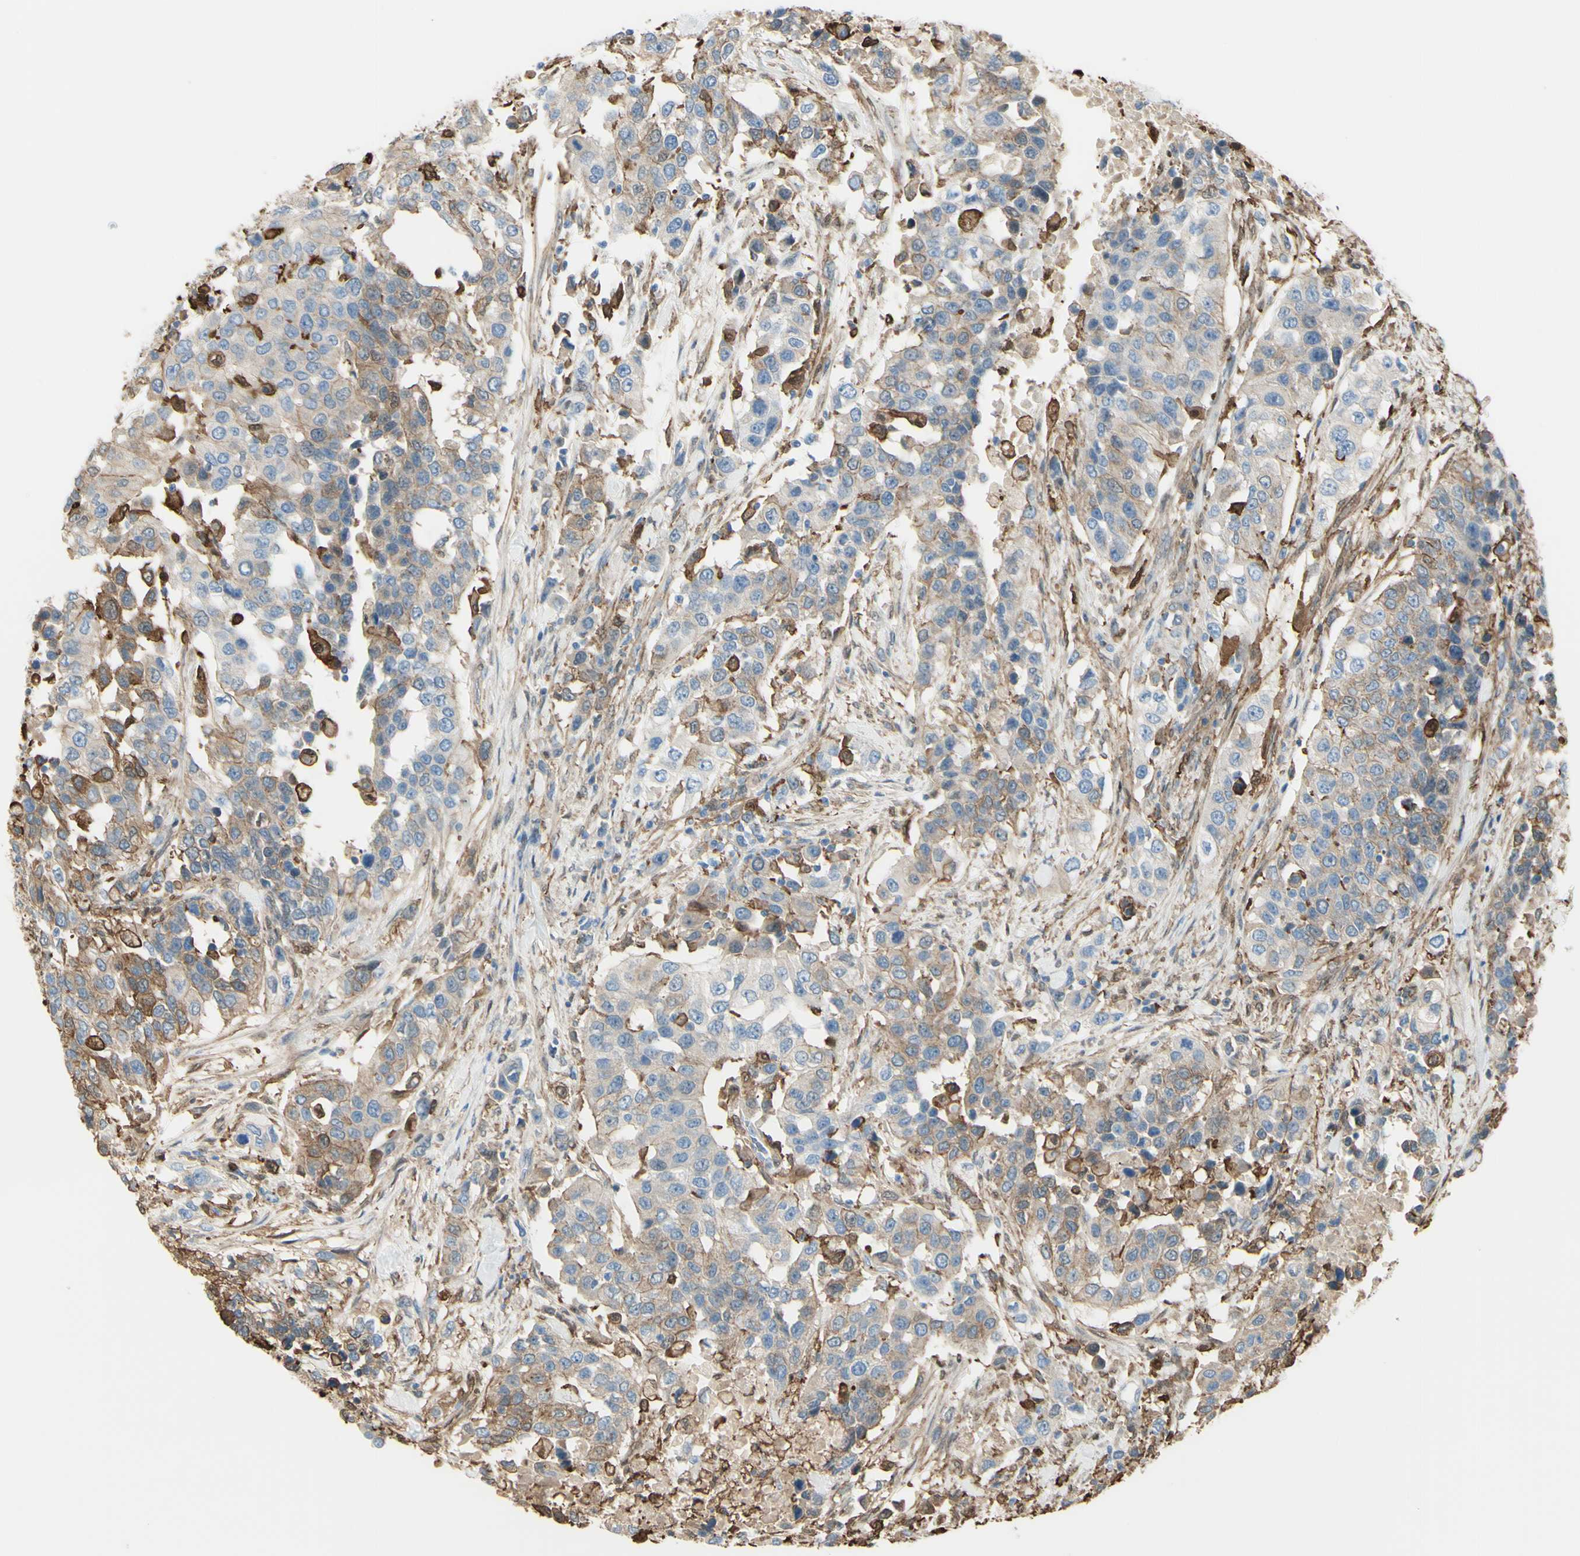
{"staining": {"intensity": "weak", "quantity": "25%-75%", "location": "cytoplasmic/membranous"}, "tissue": "urothelial cancer", "cell_type": "Tumor cells", "image_type": "cancer", "snomed": [{"axis": "morphology", "description": "Urothelial carcinoma, High grade"}, {"axis": "topography", "description": "Urinary bladder"}], "caption": "The image displays staining of urothelial cancer, revealing weak cytoplasmic/membranous protein positivity (brown color) within tumor cells.", "gene": "GSN", "patient": {"sex": "female", "age": 80}}